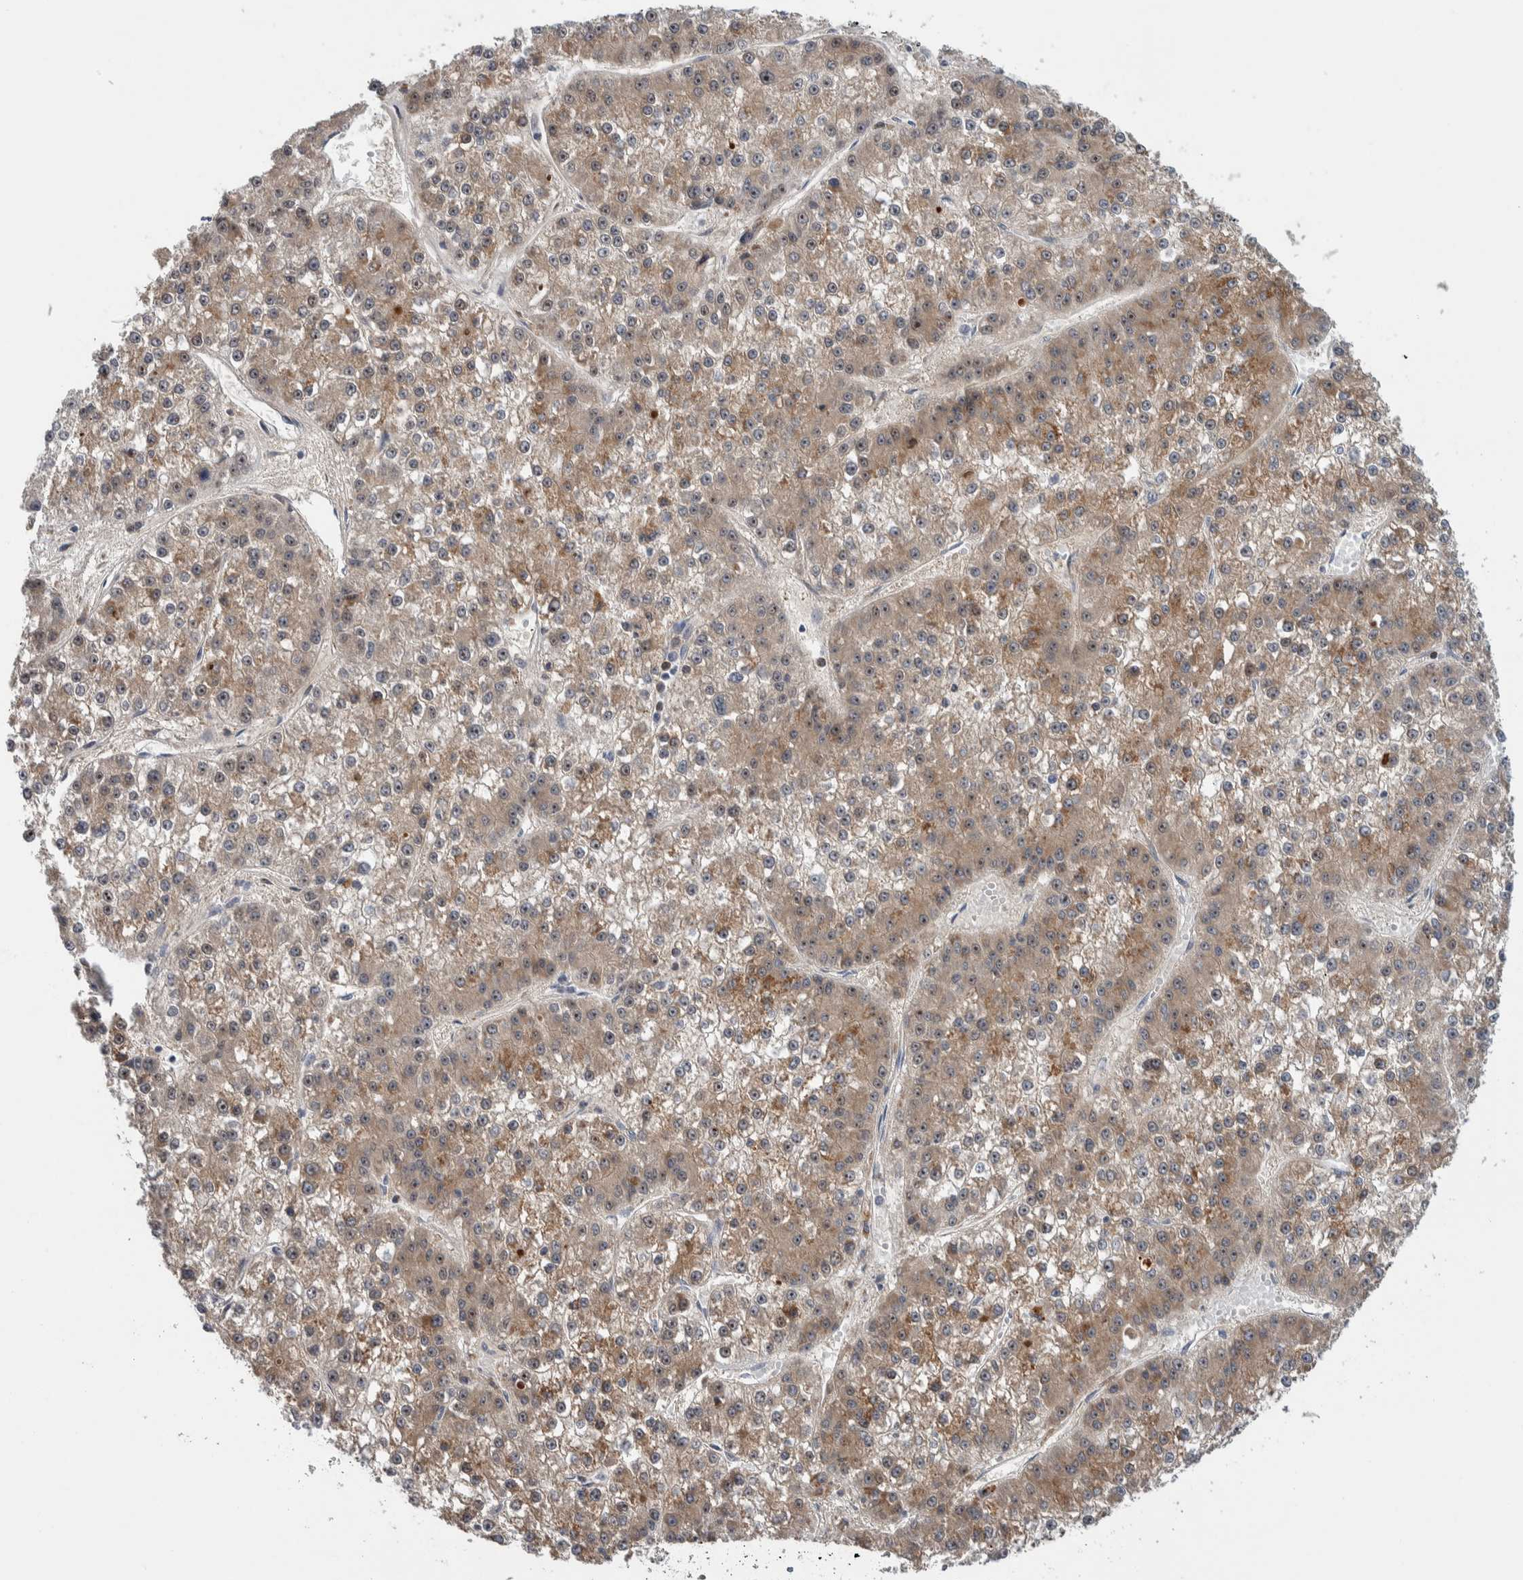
{"staining": {"intensity": "moderate", "quantity": ">75%", "location": "cytoplasmic/membranous"}, "tissue": "liver cancer", "cell_type": "Tumor cells", "image_type": "cancer", "snomed": [{"axis": "morphology", "description": "Carcinoma, Hepatocellular, NOS"}, {"axis": "topography", "description": "Liver"}], "caption": "Human liver cancer (hepatocellular carcinoma) stained with a protein marker displays moderate staining in tumor cells.", "gene": "PRRG4", "patient": {"sex": "female", "age": 73}}